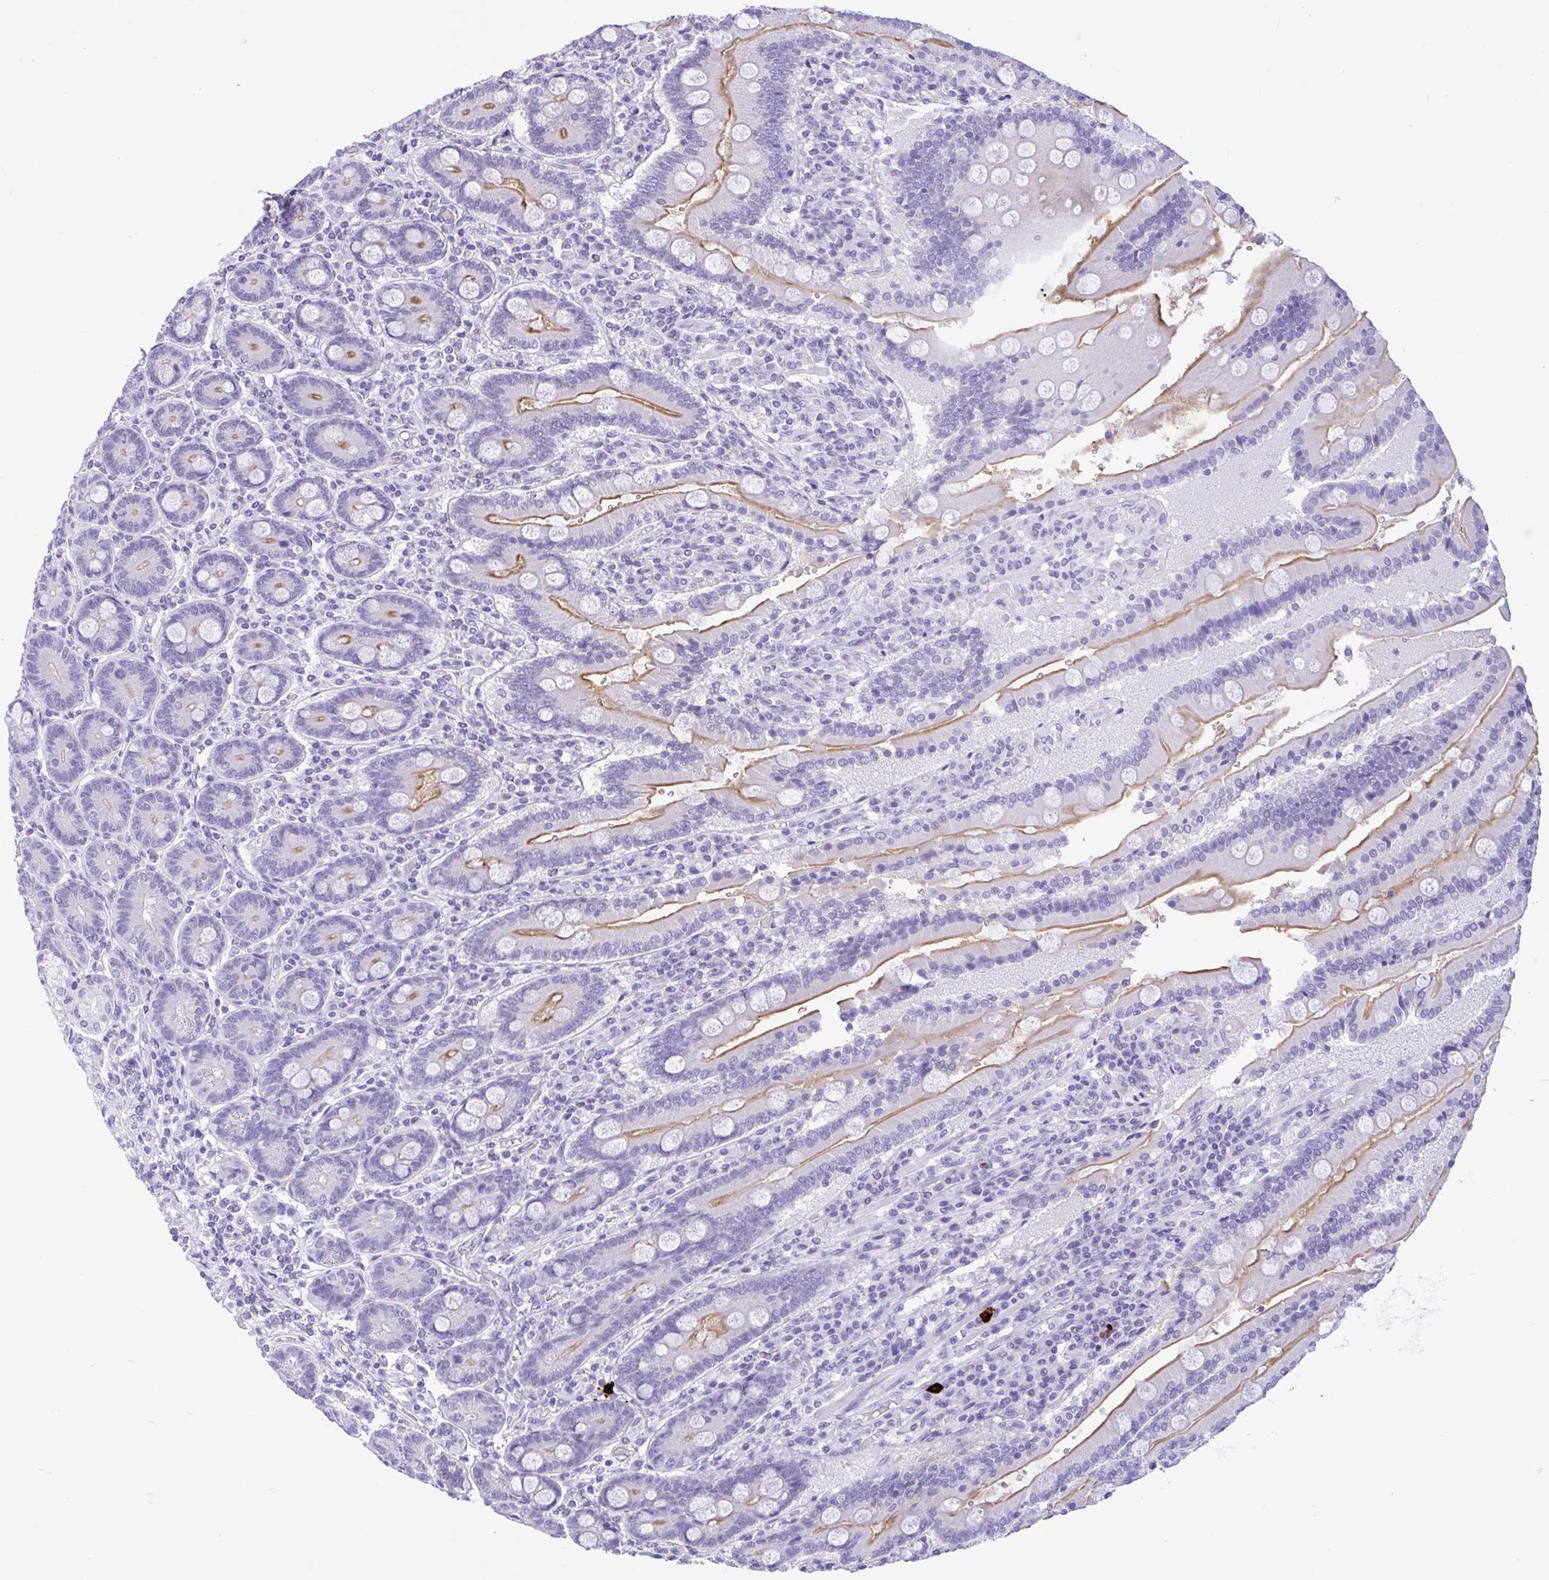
{"staining": {"intensity": "moderate", "quantity": "25%-75%", "location": "cytoplasmic/membranous"}, "tissue": "duodenum", "cell_type": "Glandular cells", "image_type": "normal", "snomed": [{"axis": "morphology", "description": "Normal tissue, NOS"}, {"axis": "topography", "description": "Duodenum"}], "caption": "Immunohistochemistry (DAB) staining of normal human duodenum reveals moderate cytoplasmic/membranous protein staining in about 25%-75% of glandular cells. The protein of interest is stained brown, and the nuclei are stained in blue (DAB IHC with brightfield microscopy, high magnification).", "gene": "ZNF319", "patient": {"sex": "female", "age": 62}}